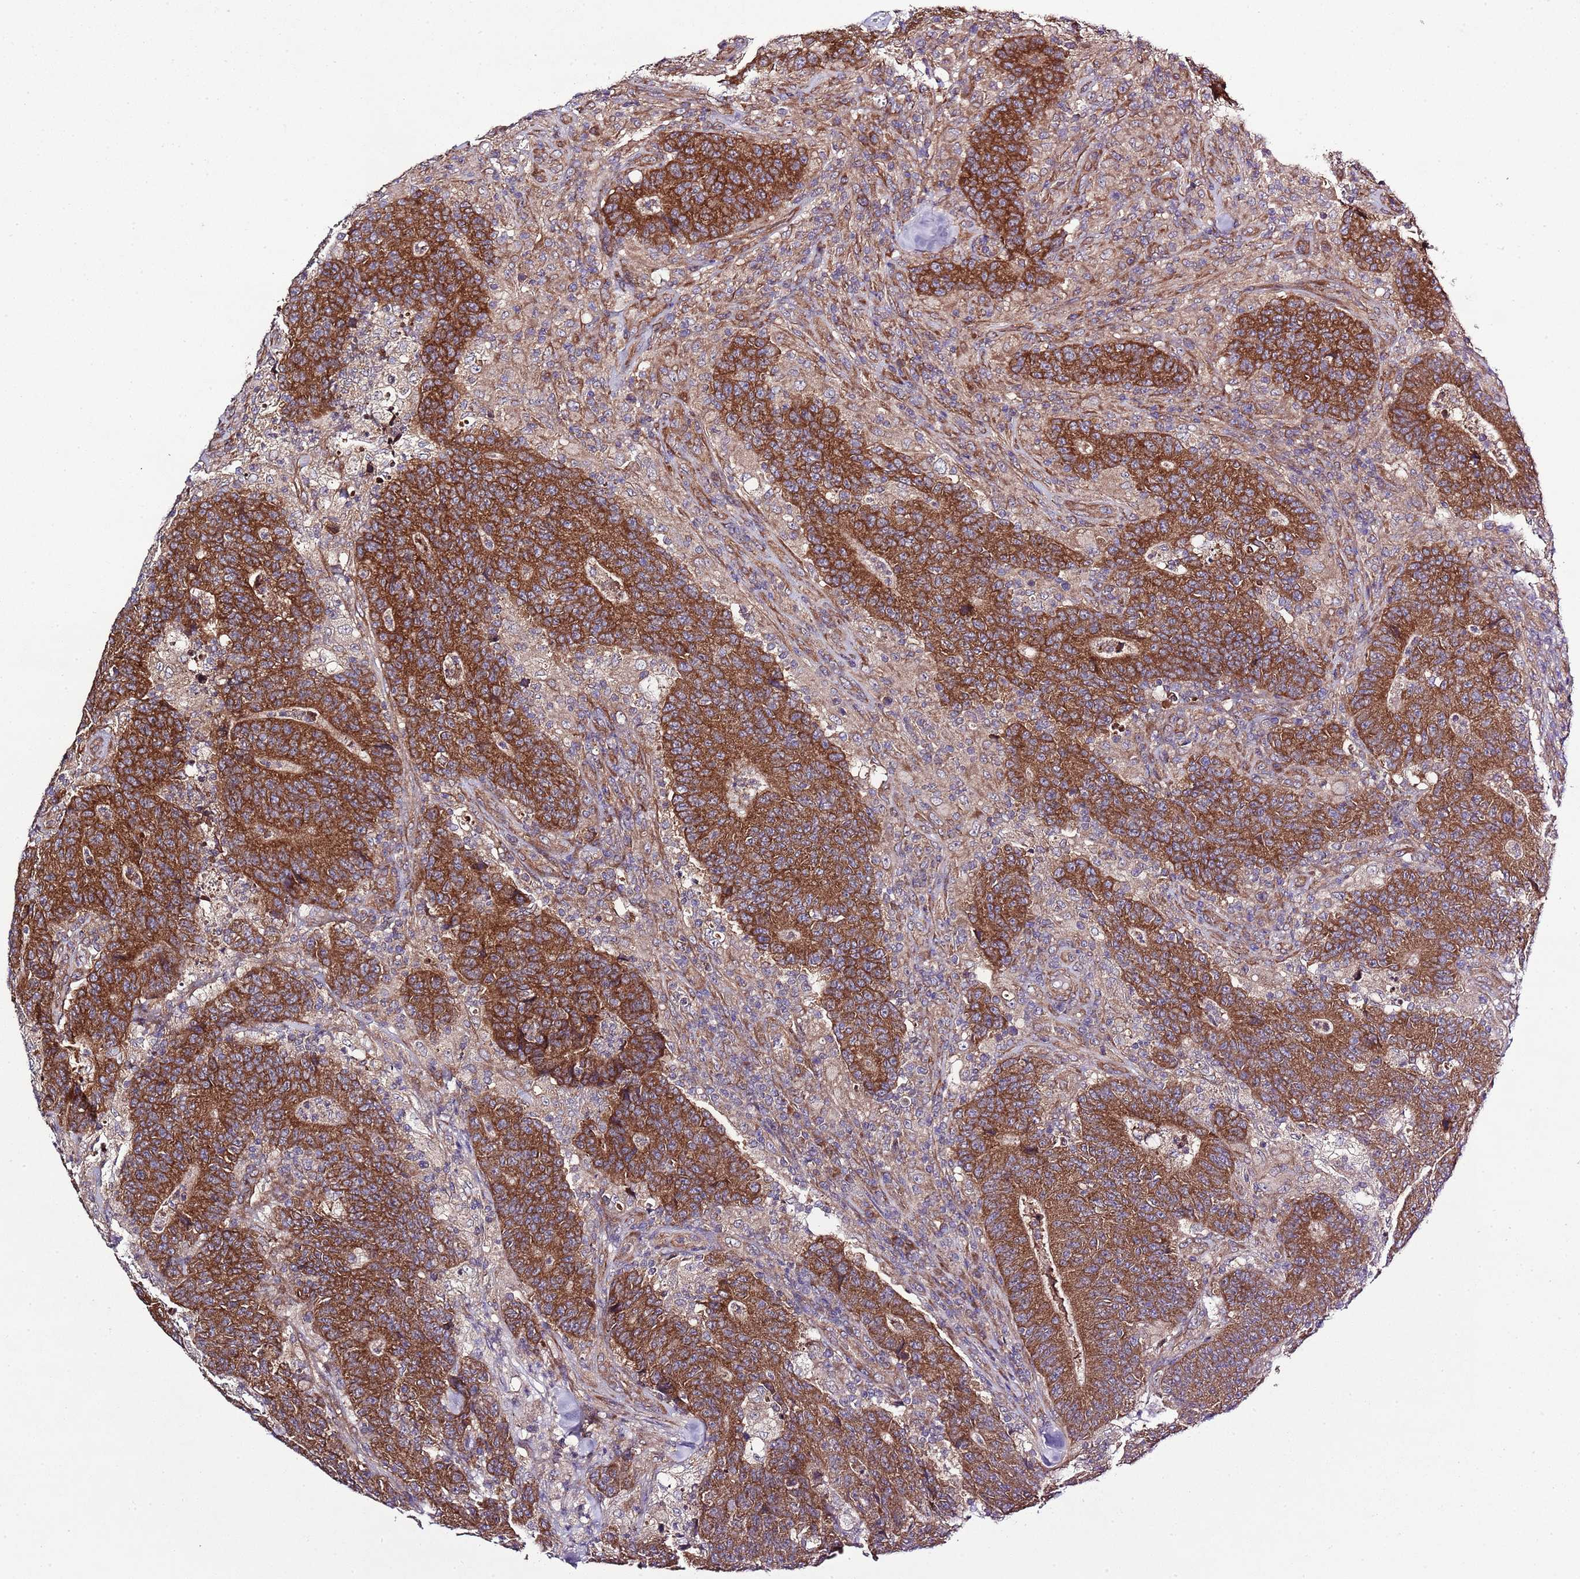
{"staining": {"intensity": "strong", "quantity": ">75%", "location": "cytoplasmic/membranous"}, "tissue": "colorectal cancer", "cell_type": "Tumor cells", "image_type": "cancer", "snomed": [{"axis": "morphology", "description": "Adenocarcinoma, NOS"}, {"axis": "topography", "description": "Colon"}], "caption": "Protein expression analysis of human colorectal adenocarcinoma reveals strong cytoplasmic/membranous positivity in approximately >75% of tumor cells.", "gene": "MFNG", "patient": {"sex": "female", "age": 75}}